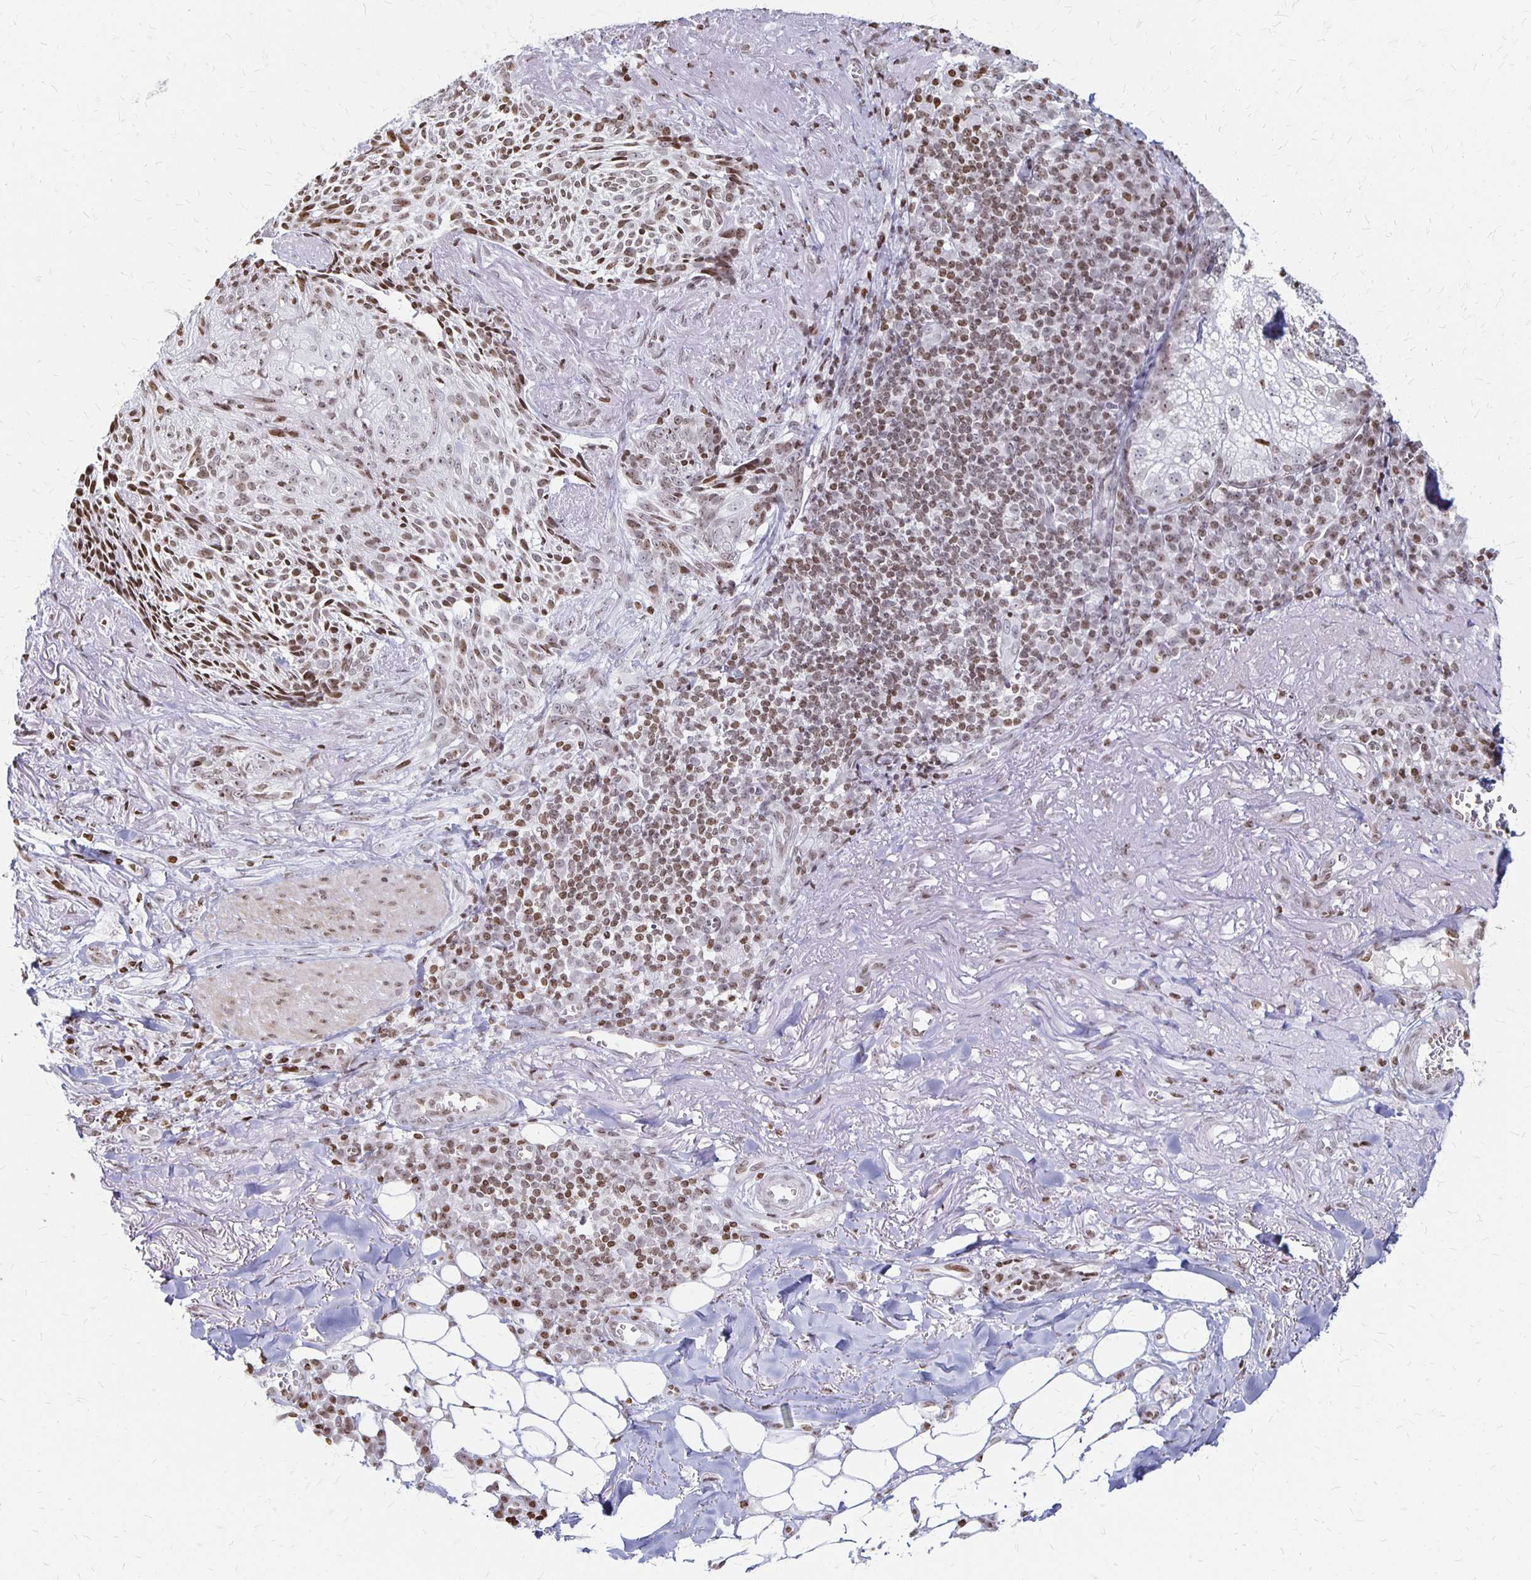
{"staining": {"intensity": "moderate", "quantity": ">75%", "location": "nuclear"}, "tissue": "skin cancer", "cell_type": "Tumor cells", "image_type": "cancer", "snomed": [{"axis": "morphology", "description": "Basal cell carcinoma"}, {"axis": "topography", "description": "Skin"}, {"axis": "topography", "description": "Skin of face"}], "caption": "Immunohistochemistry staining of skin cancer (basal cell carcinoma), which demonstrates medium levels of moderate nuclear expression in about >75% of tumor cells indicating moderate nuclear protein staining. The staining was performed using DAB (3,3'-diaminobenzidine) (brown) for protein detection and nuclei were counterstained in hematoxylin (blue).", "gene": "ZNF280C", "patient": {"sex": "female", "age": 95}}